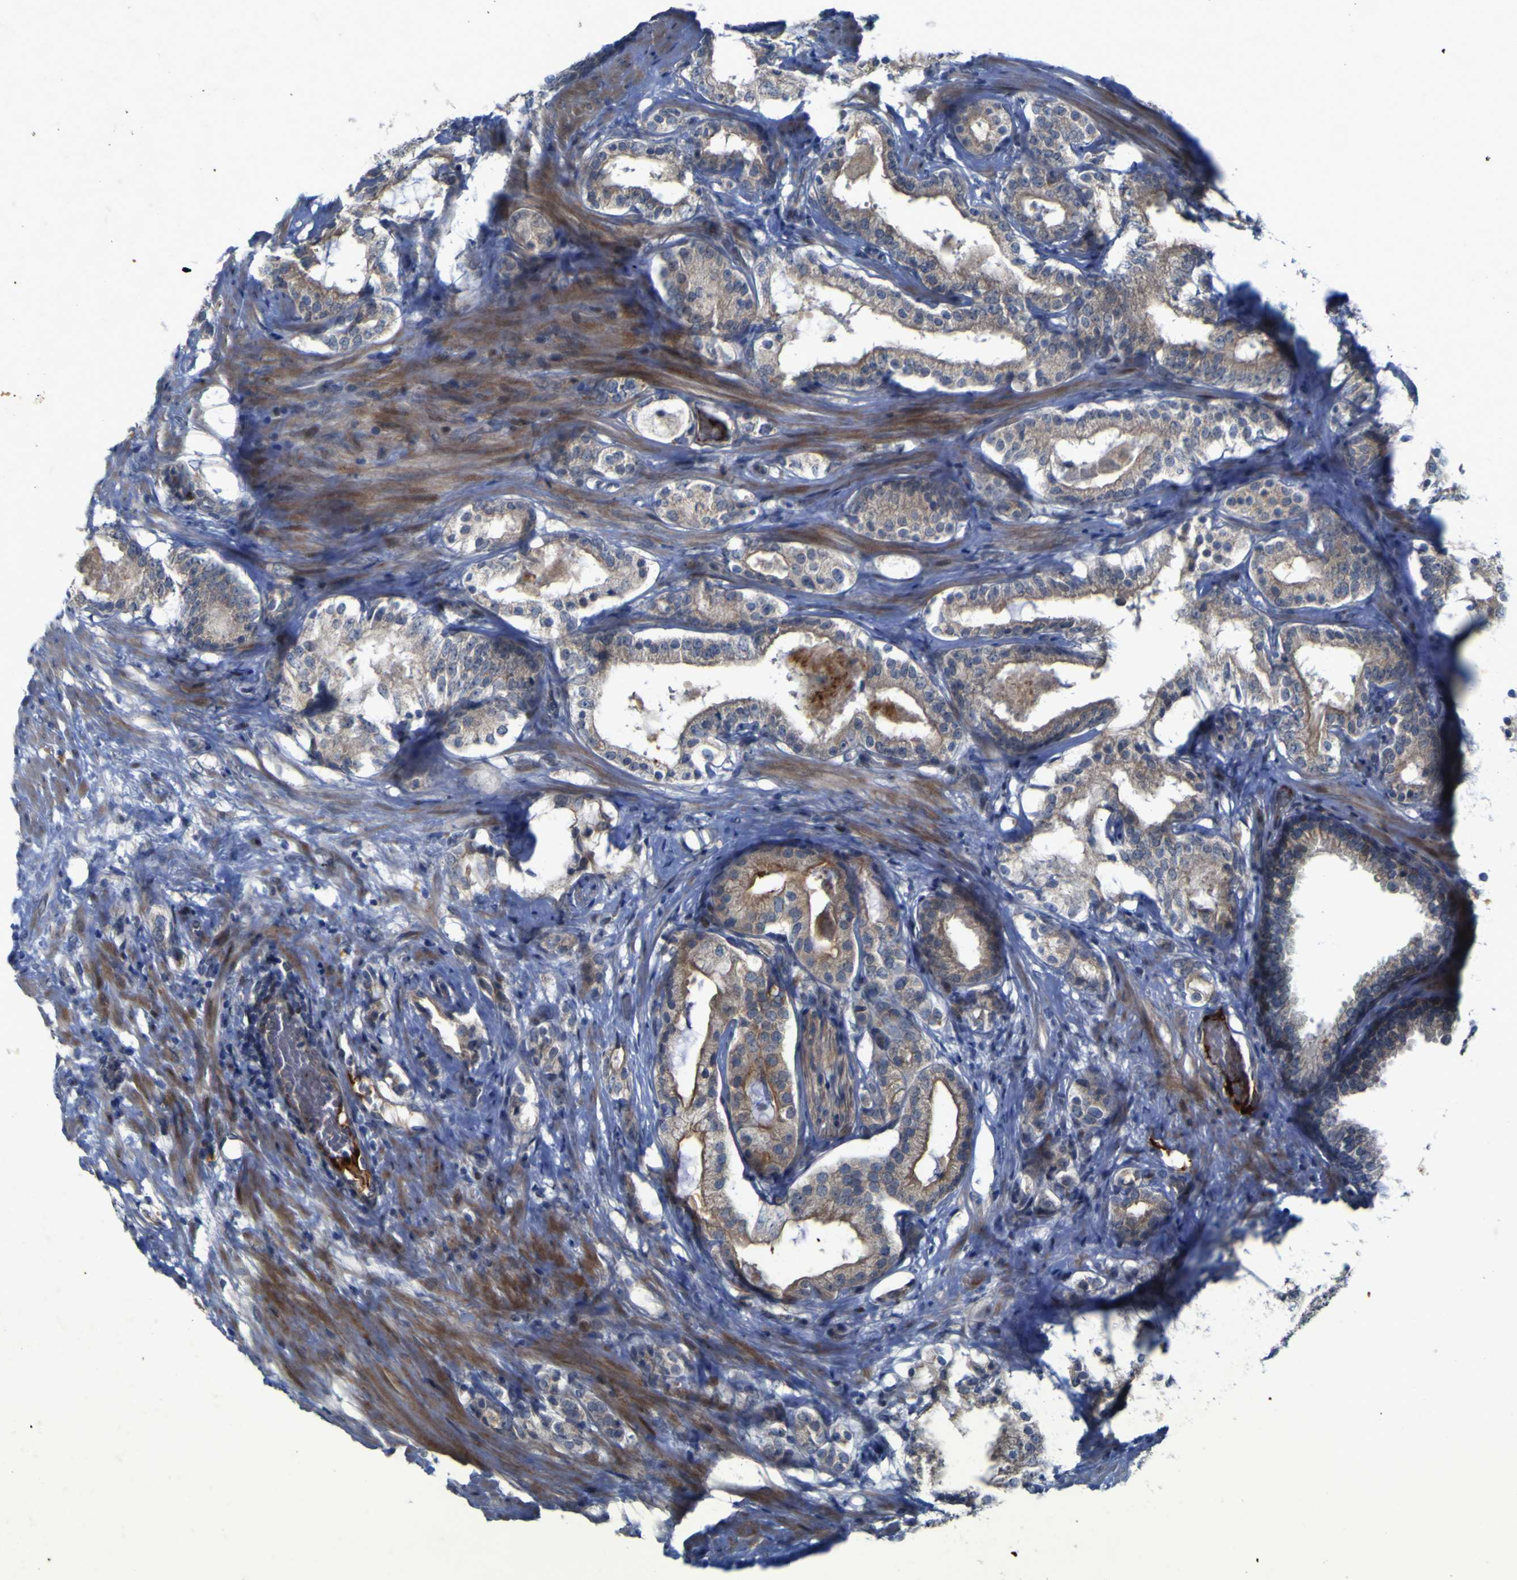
{"staining": {"intensity": "weak", "quantity": "25%-75%", "location": "cytoplasmic/membranous"}, "tissue": "prostate cancer", "cell_type": "Tumor cells", "image_type": "cancer", "snomed": [{"axis": "morphology", "description": "Adenocarcinoma, Low grade"}, {"axis": "topography", "description": "Prostate"}], "caption": "An immunohistochemistry histopathology image of tumor tissue is shown. Protein staining in brown shows weak cytoplasmic/membranous positivity in low-grade adenocarcinoma (prostate) within tumor cells. (DAB IHC, brown staining for protein, blue staining for nuclei).", "gene": "NAV1", "patient": {"sex": "male", "age": 59}}